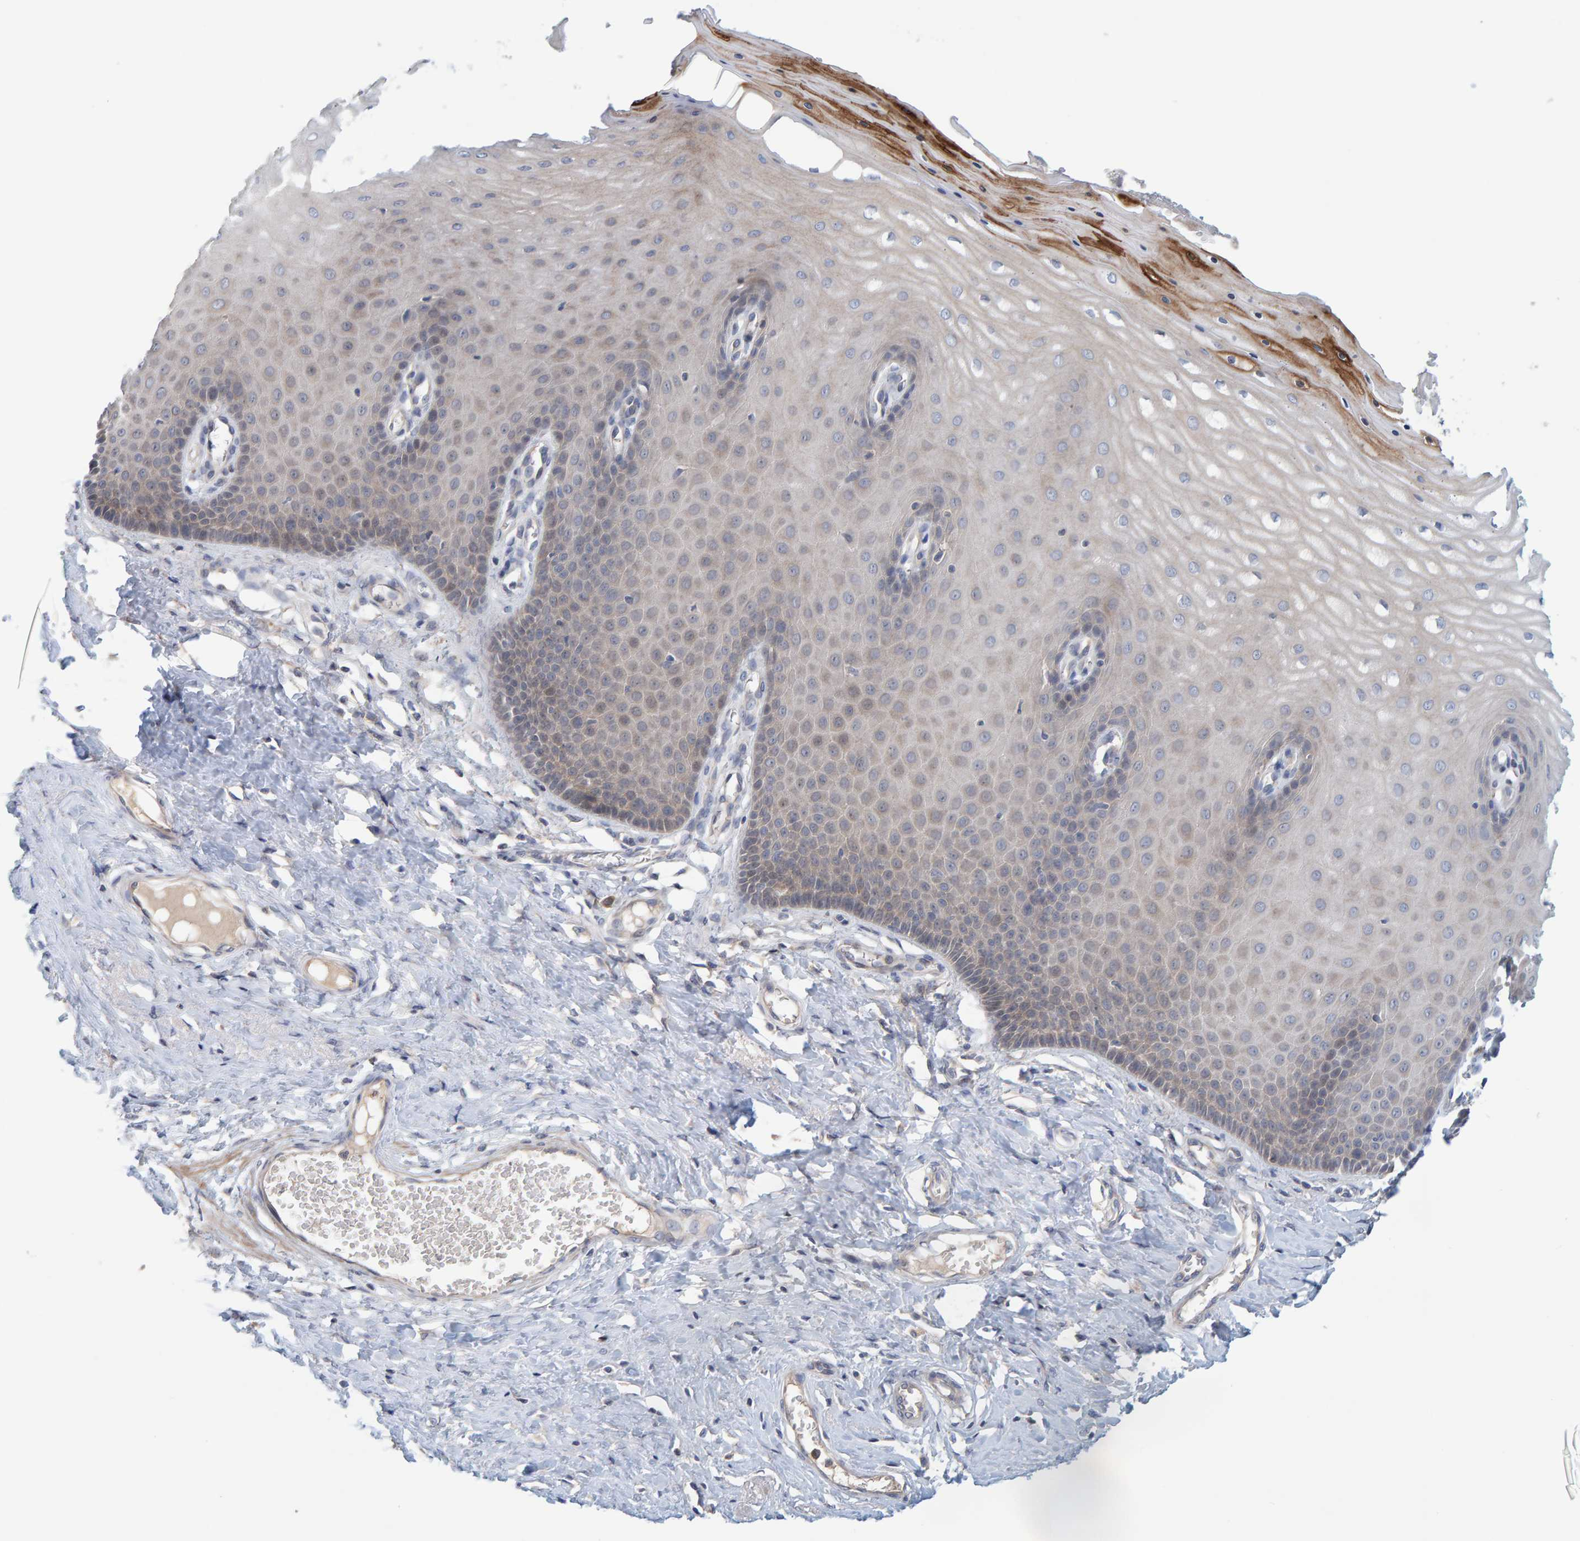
{"staining": {"intensity": "weak", "quantity": "<25%", "location": "cytoplasmic/membranous"}, "tissue": "cervix", "cell_type": "Glandular cells", "image_type": "normal", "snomed": [{"axis": "morphology", "description": "Normal tissue, NOS"}, {"axis": "topography", "description": "Cervix"}], "caption": "This photomicrograph is of benign cervix stained with IHC to label a protein in brown with the nuclei are counter-stained blue. There is no staining in glandular cells.", "gene": "TATDN1", "patient": {"sex": "female", "age": 55}}